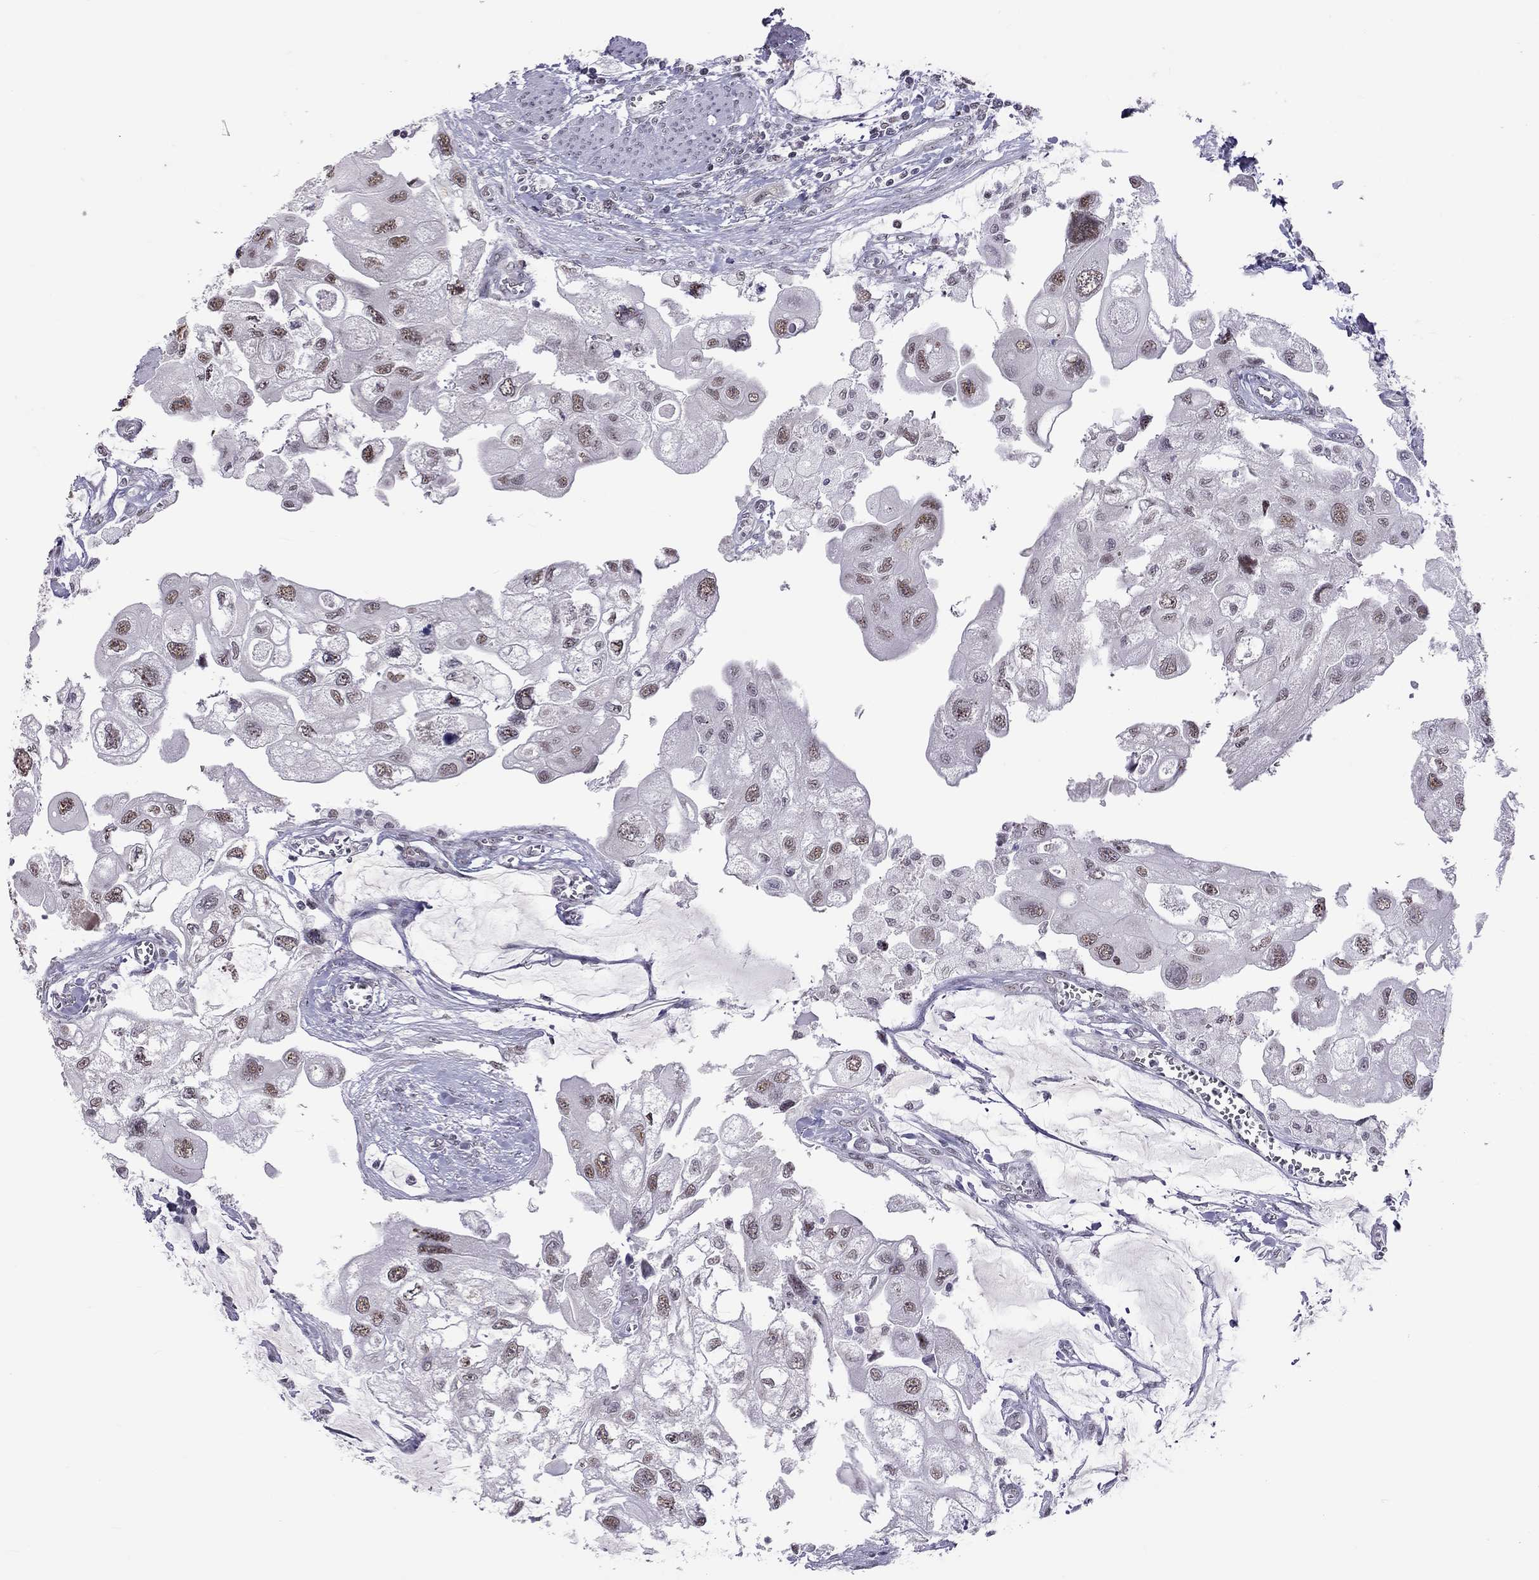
{"staining": {"intensity": "moderate", "quantity": "25%-75%", "location": "nuclear"}, "tissue": "urothelial cancer", "cell_type": "Tumor cells", "image_type": "cancer", "snomed": [{"axis": "morphology", "description": "Urothelial carcinoma, High grade"}, {"axis": "topography", "description": "Urinary bladder"}], "caption": "An image of urothelial carcinoma (high-grade) stained for a protein displays moderate nuclear brown staining in tumor cells. (Stains: DAB in brown, nuclei in blue, Microscopy: brightfield microscopy at high magnification).", "gene": "PPP1R3A", "patient": {"sex": "male", "age": 59}}